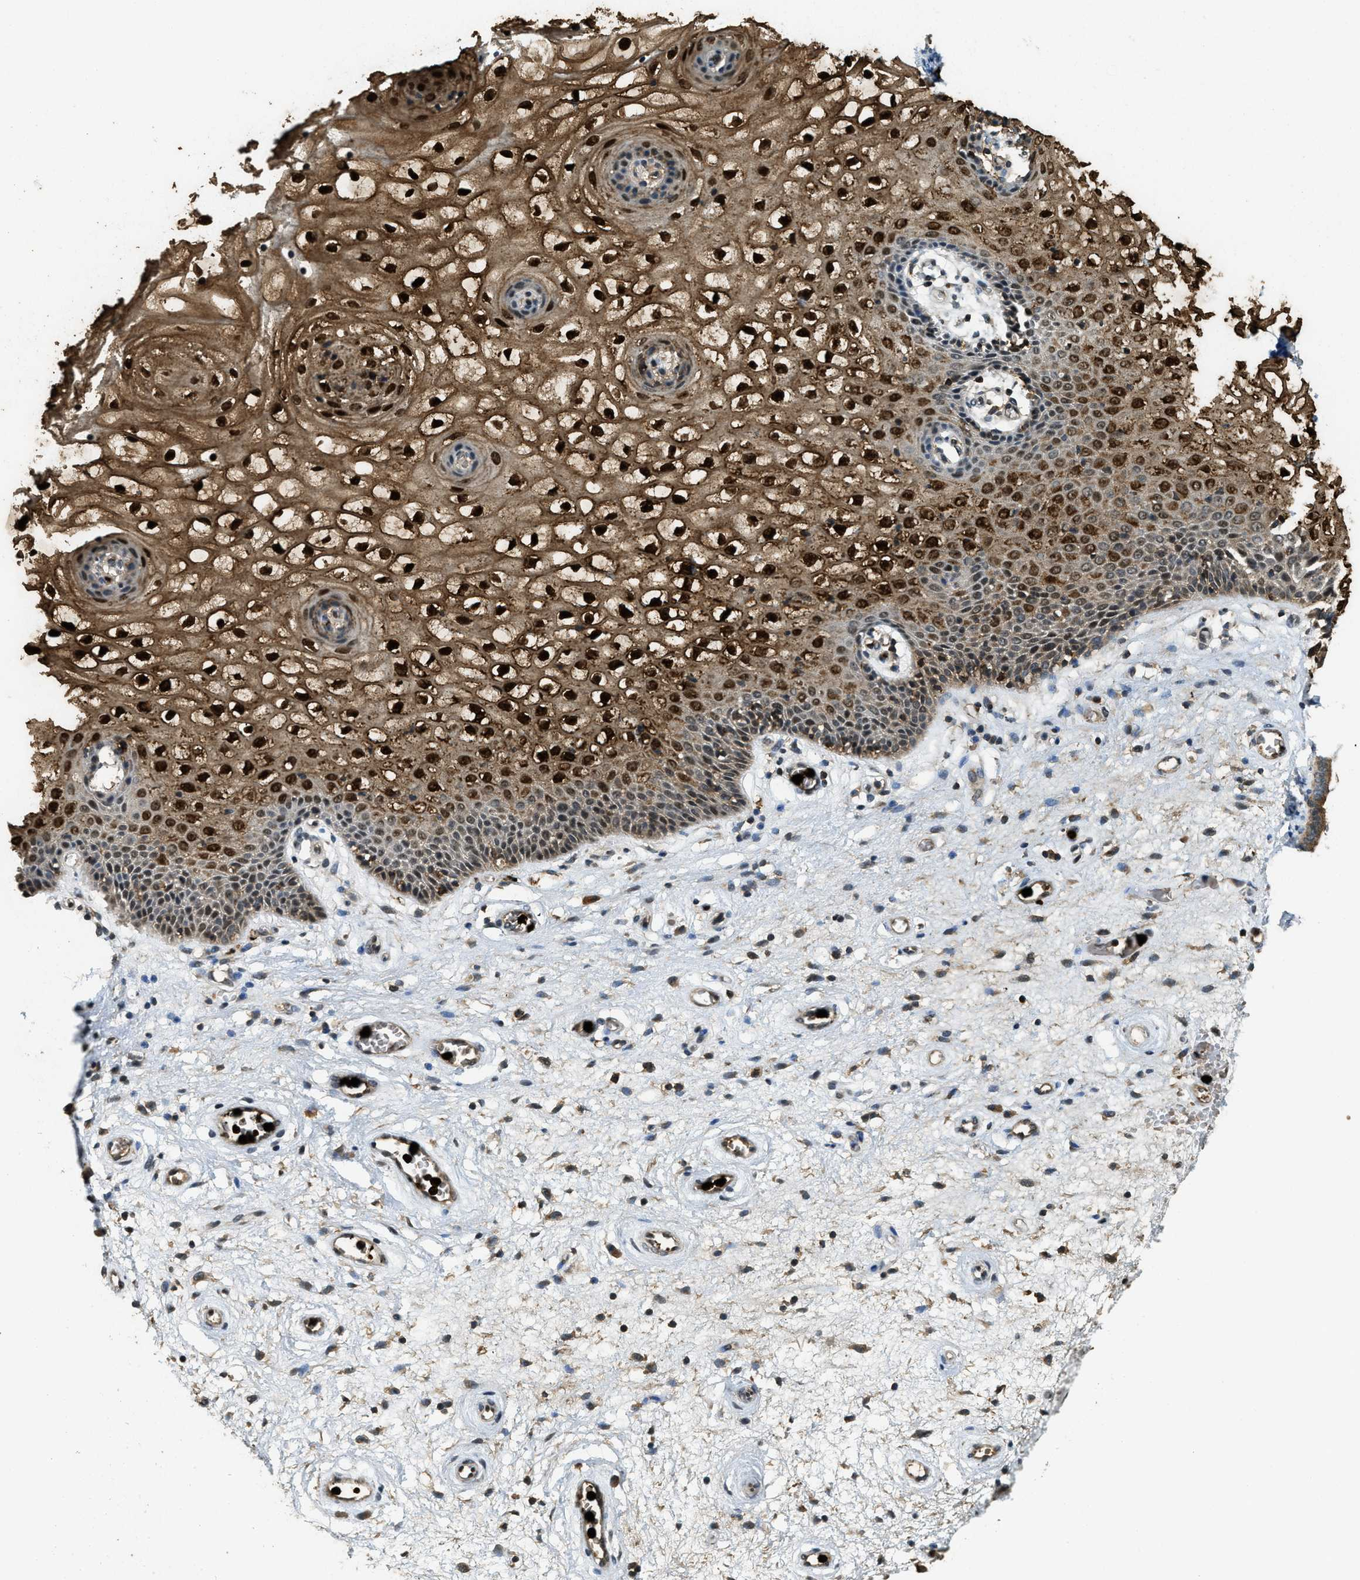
{"staining": {"intensity": "strong", "quantity": ">75%", "location": "cytoplasmic/membranous,nuclear"}, "tissue": "vagina", "cell_type": "Squamous epithelial cells", "image_type": "normal", "snomed": [{"axis": "morphology", "description": "Normal tissue, NOS"}, {"axis": "topography", "description": "Vagina"}], "caption": "Immunohistochemical staining of unremarkable vagina exhibits >75% levels of strong cytoplasmic/membranous,nuclear protein staining in approximately >75% of squamous epithelial cells. Using DAB (brown) and hematoxylin (blue) stains, captured at high magnification using brightfield microscopy.", "gene": "RNF141", "patient": {"sex": "female", "age": 34}}